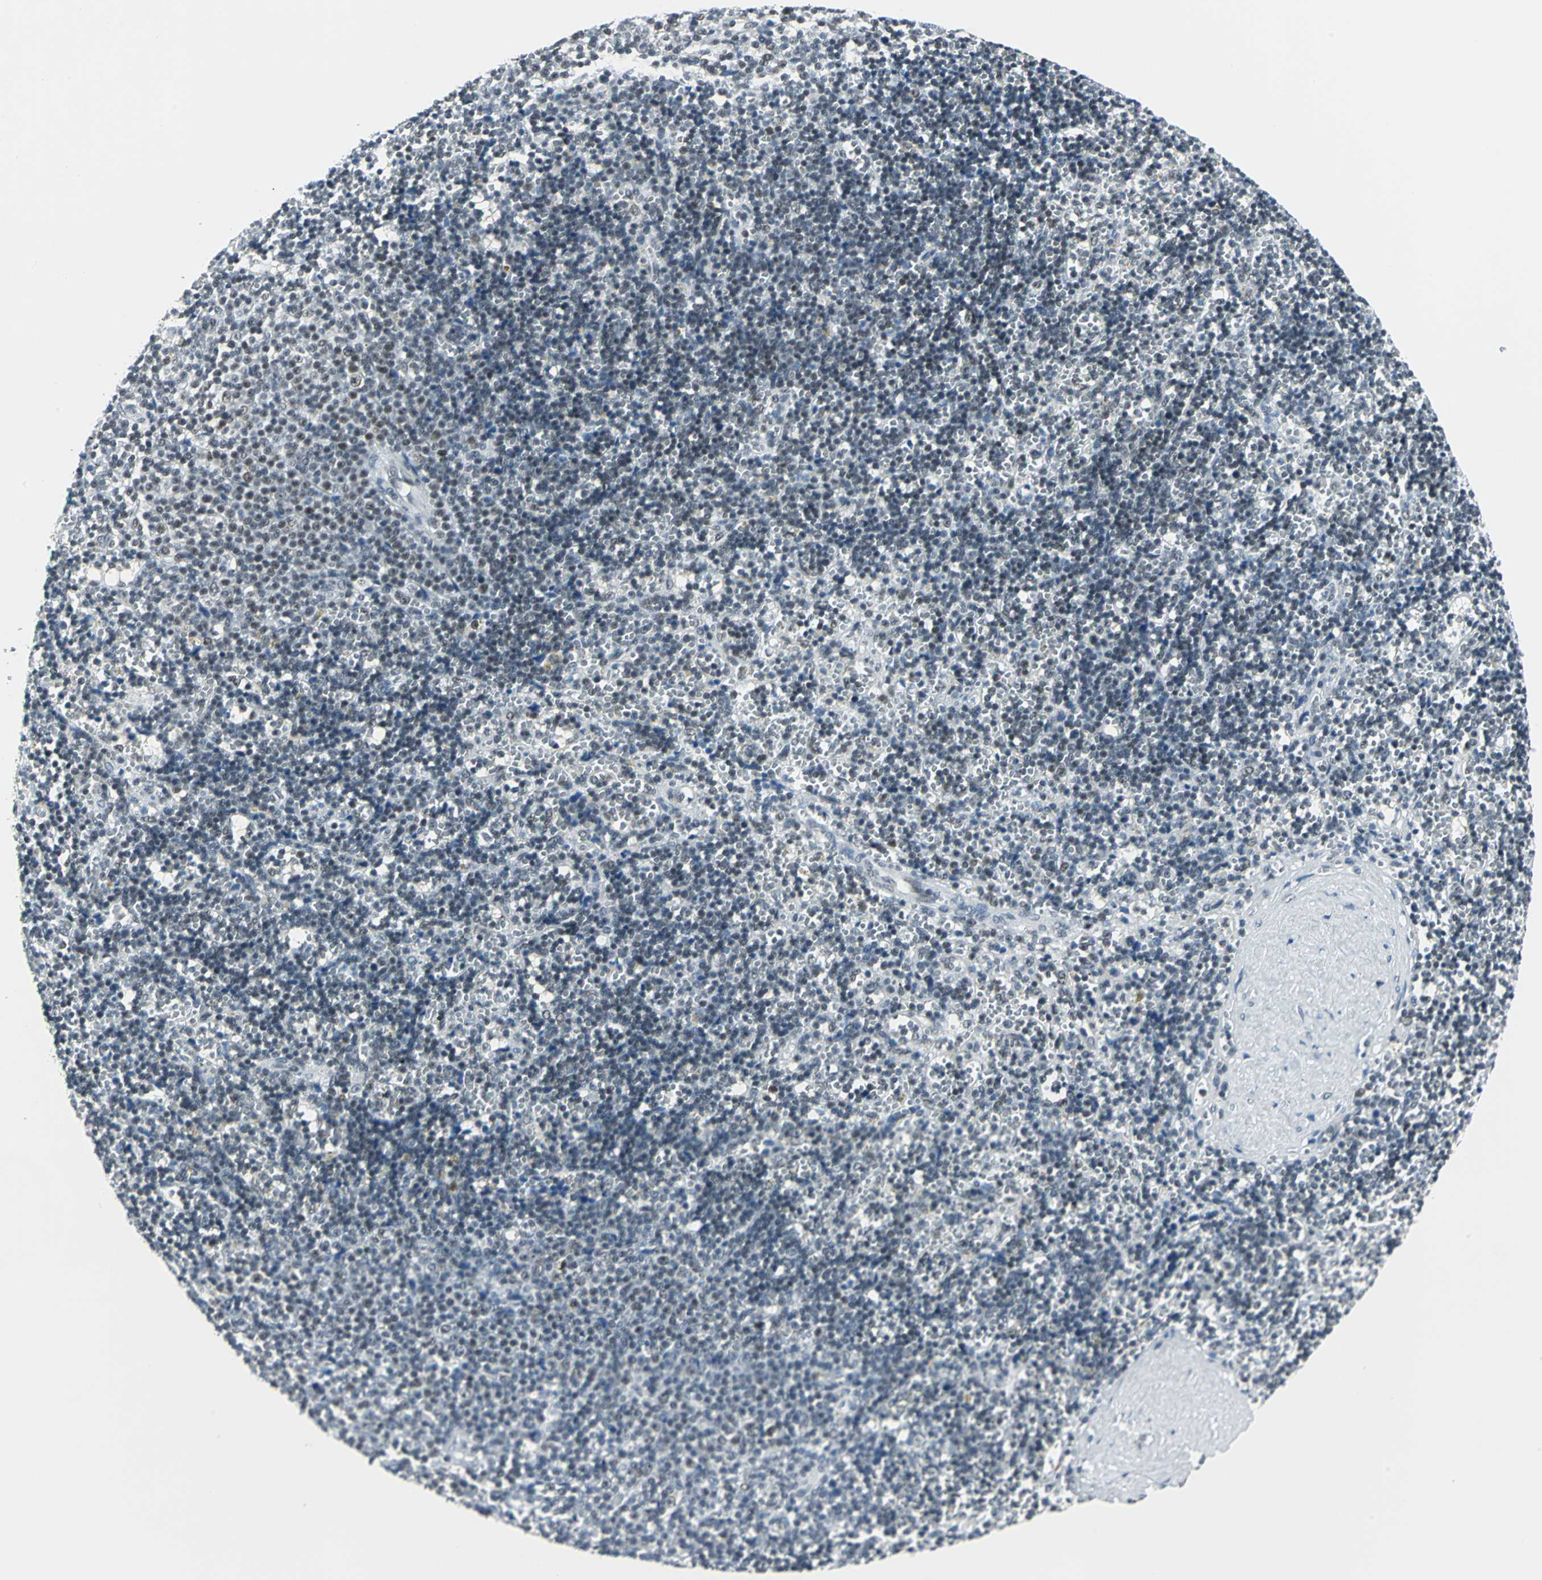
{"staining": {"intensity": "weak", "quantity": "25%-75%", "location": "nuclear"}, "tissue": "lymphoma", "cell_type": "Tumor cells", "image_type": "cancer", "snomed": [{"axis": "morphology", "description": "Malignant lymphoma, non-Hodgkin's type, Low grade"}, {"axis": "topography", "description": "Spleen"}], "caption": "Immunohistochemistry (IHC) micrograph of human malignant lymphoma, non-Hodgkin's type (low-grade) stained for a protein (brown), which reveals low levels of weak nuclear expression in approximately 25%-75% of tumor cells.", "gene": "ADNP", "patient": {"sex": "male", "age": 60}}